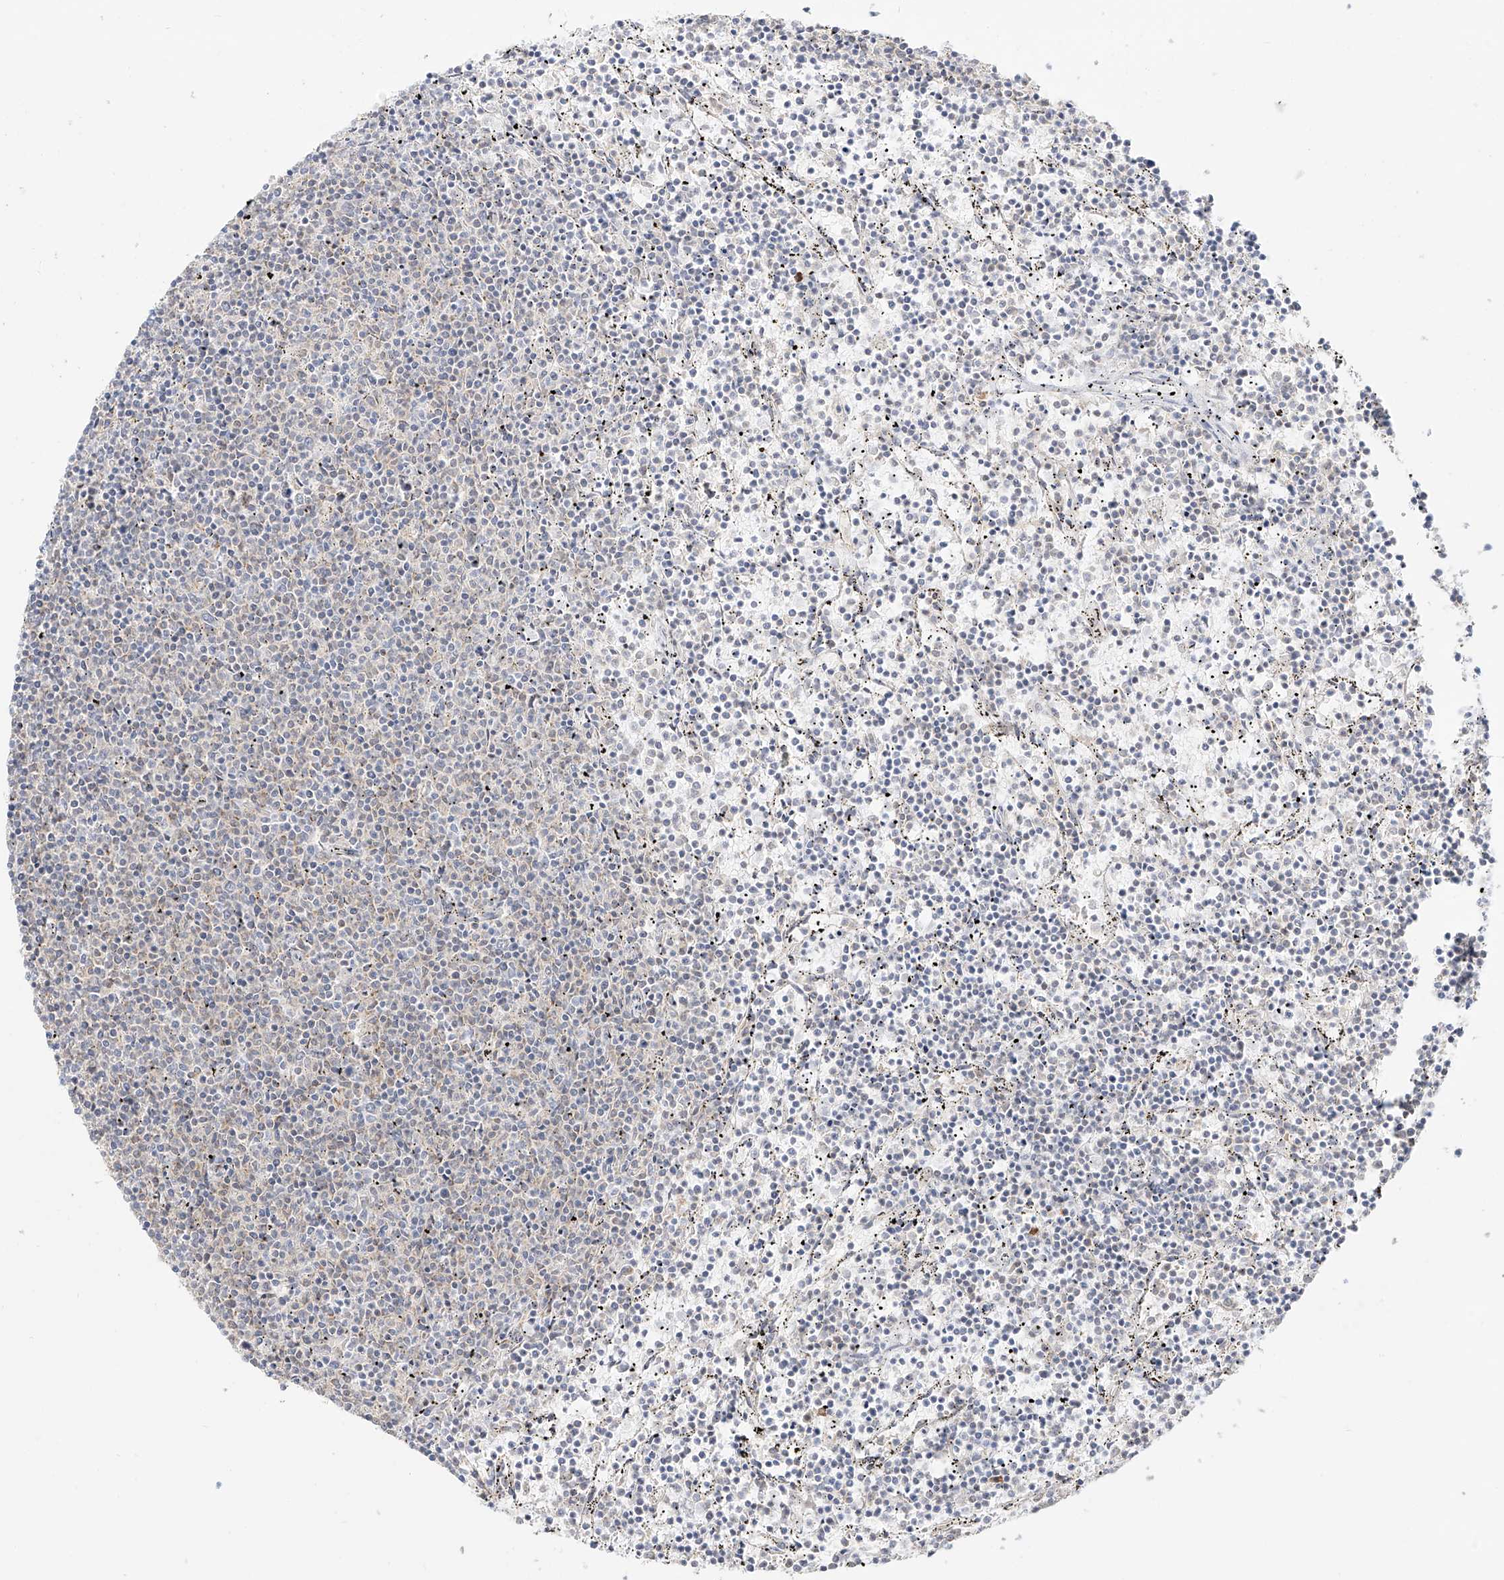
{"staining": {"intensity": "negative", "quantity": "none", "location": "none"}, "tissue": "lymphoma", "cell_type": "Tumor cells", "image_type": "cancer", "snomed": [{"axis": "morphology", "description": "Malignant lymphoma, non-Hodgkin's type, Low grade"}, {"axis": "topography", "description": "Spleen"}], "caption": "This is a histopathology image of immunohistochemistry staining of malignant lymphoma, non-Hodgkin's type (low-grade), which shows no staining in tumor cells.", "gene": "BSDC1", "patient": {"sex": "female", "age": 50}}